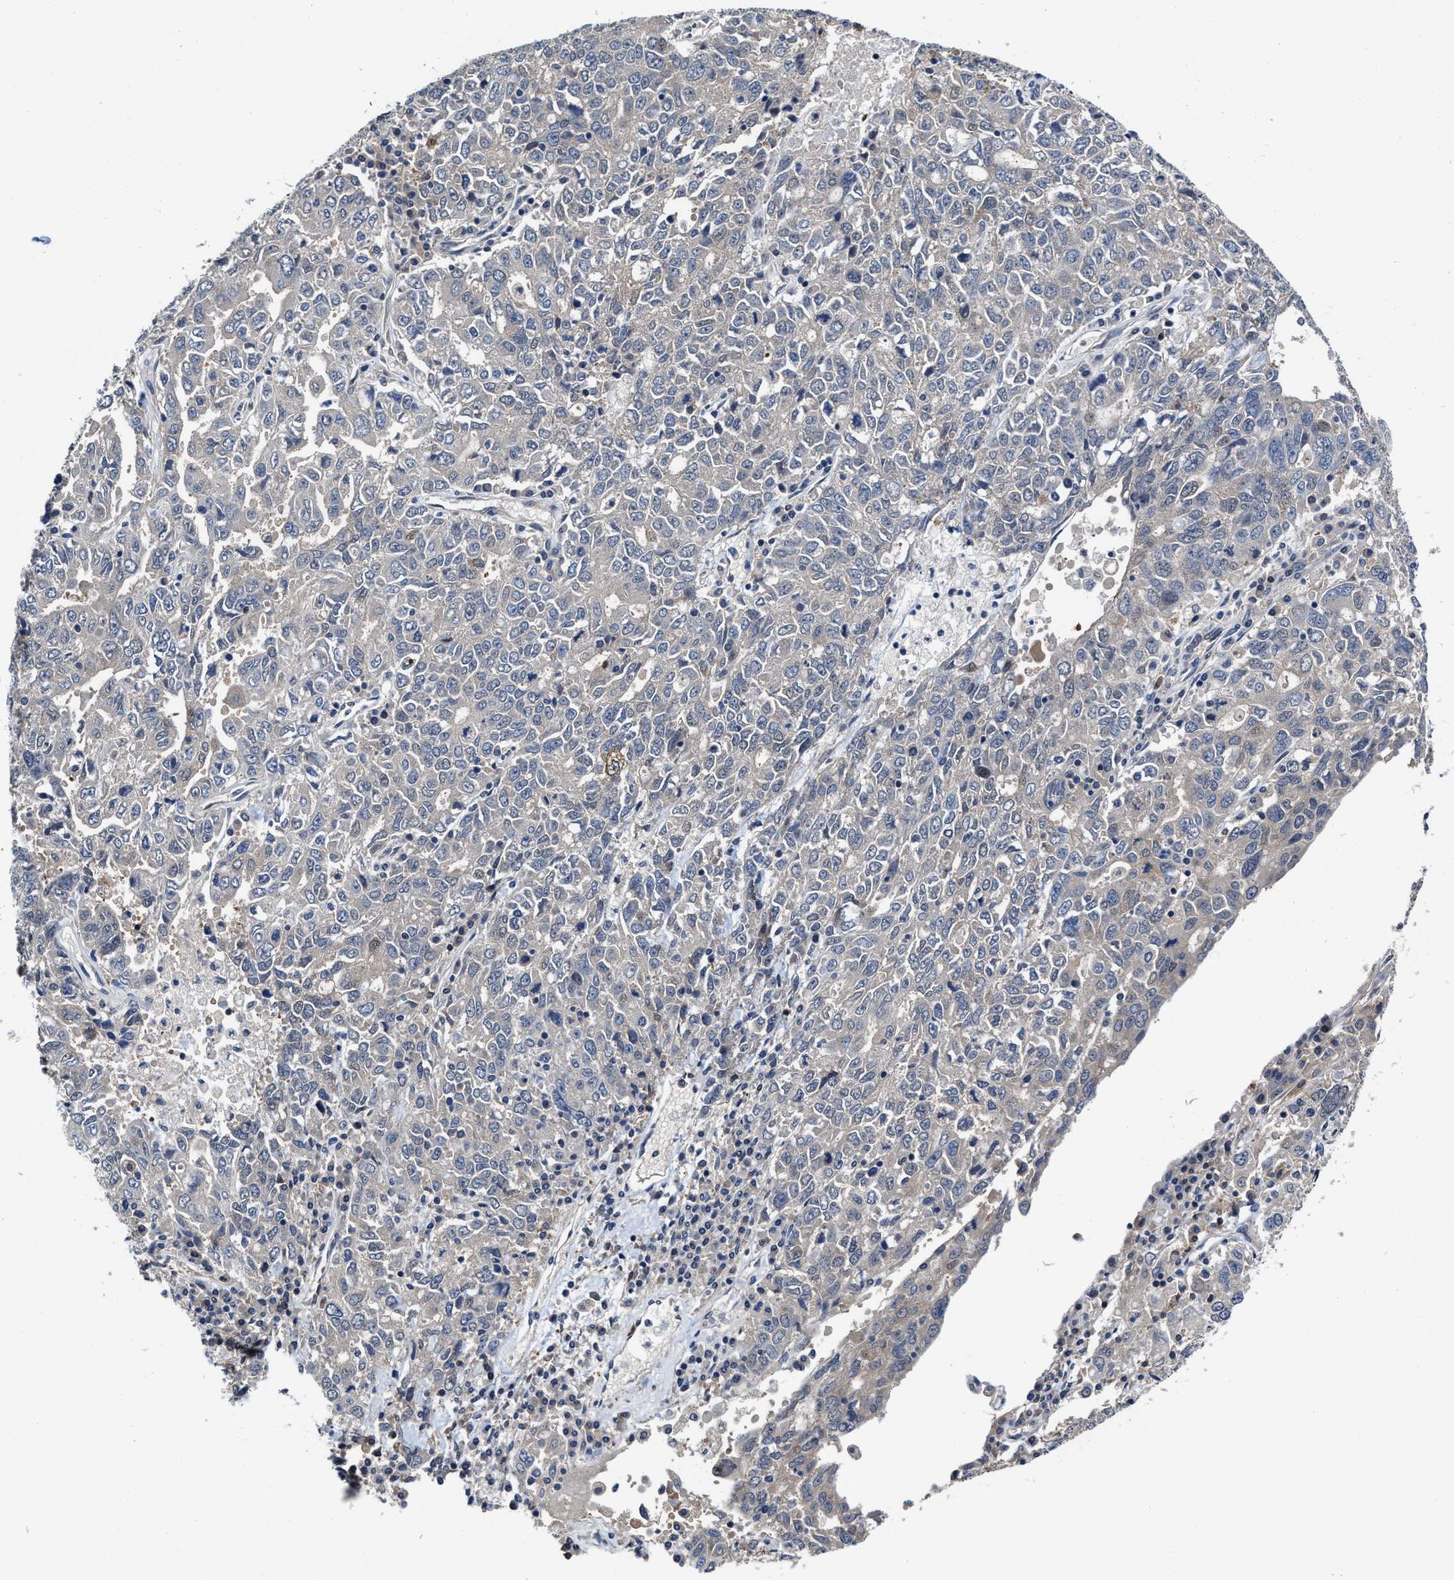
{"staining": {"intensity": "negative", "quantity": "none", "location": "none"}, "tissue": "ovarian cancer", "cell_type": "Tumor cells", "image_type": "cancer", "snomed": [{"axis": "morphology", "description": "Carcinoma, endometroid"}, {"axis": "topography", "description": "Ovary"}], "caption": "This photomicrograph is of ovarian cancer stained with IHC to label a protein in brown with the nuclei are counter-stained blue. There is no staining in tumor cells. Brightfield microscopy of immunohistochemistry stained with DAB (3,3'-diaminobenzidine) (brown) and hematoxylin (blue), captured at high magnification.", "gene": "KIF12", "patient": {"sex": "female", "age": 62}}